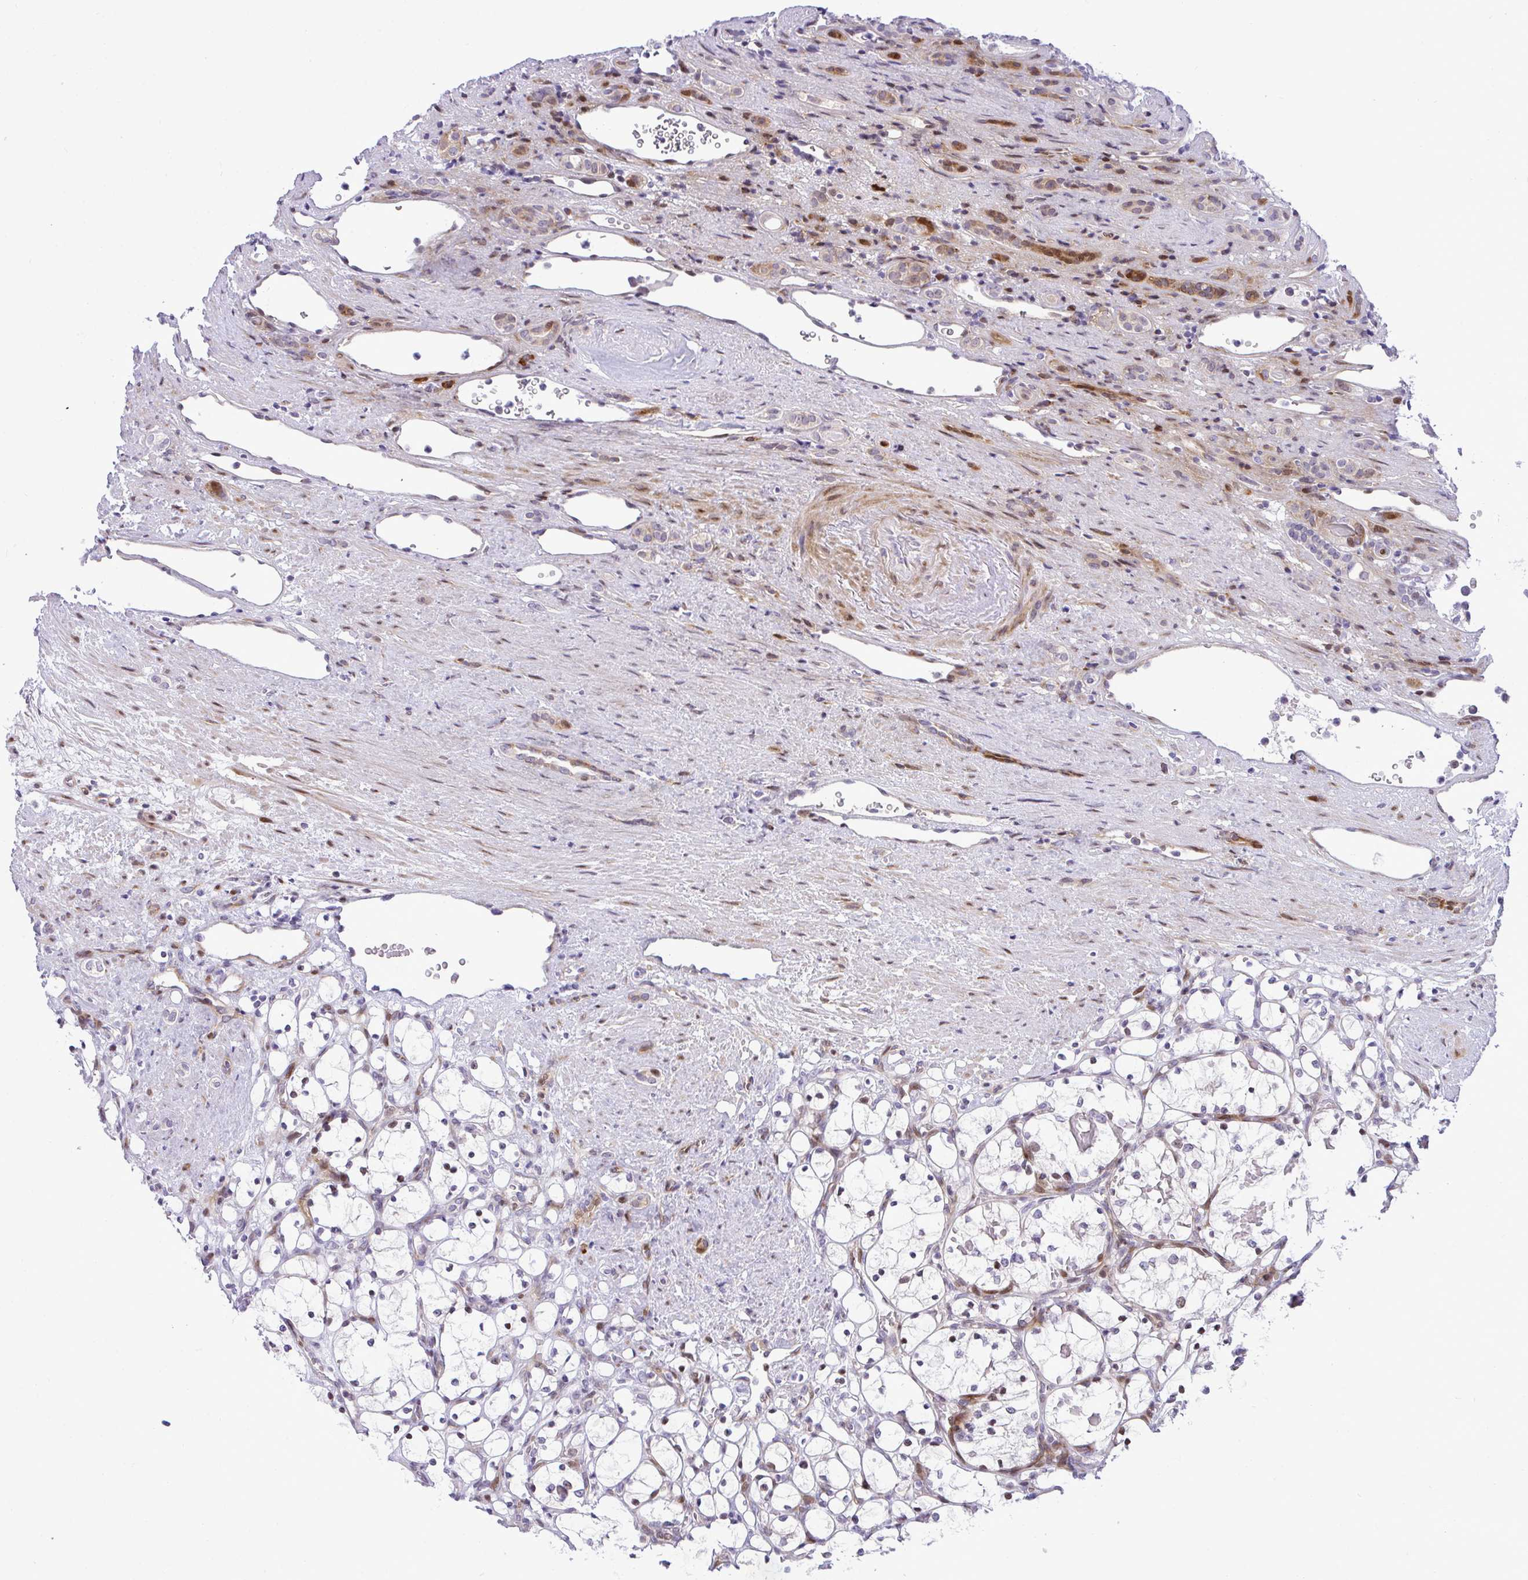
{"staining": {"intensity": "moderate", "quantity": "<25%", "location": "nuclear"}, "tissue": "renal cancer", "cell_type": "Tumor cells", "image_type": "cancer", "snomed": [{"axis": "morphology", "description": "Adenocarcinoma, NOS"}, {"axis": "topography", "description": "Kidney"}], "caption": "Human renal cancer stained for a protein (brown) exhibits moderate nuclear positive staining in approximately <25% of tumor cells.", "gene": "CASTOR2", "patient": {"sex": "female", "age": 69}}